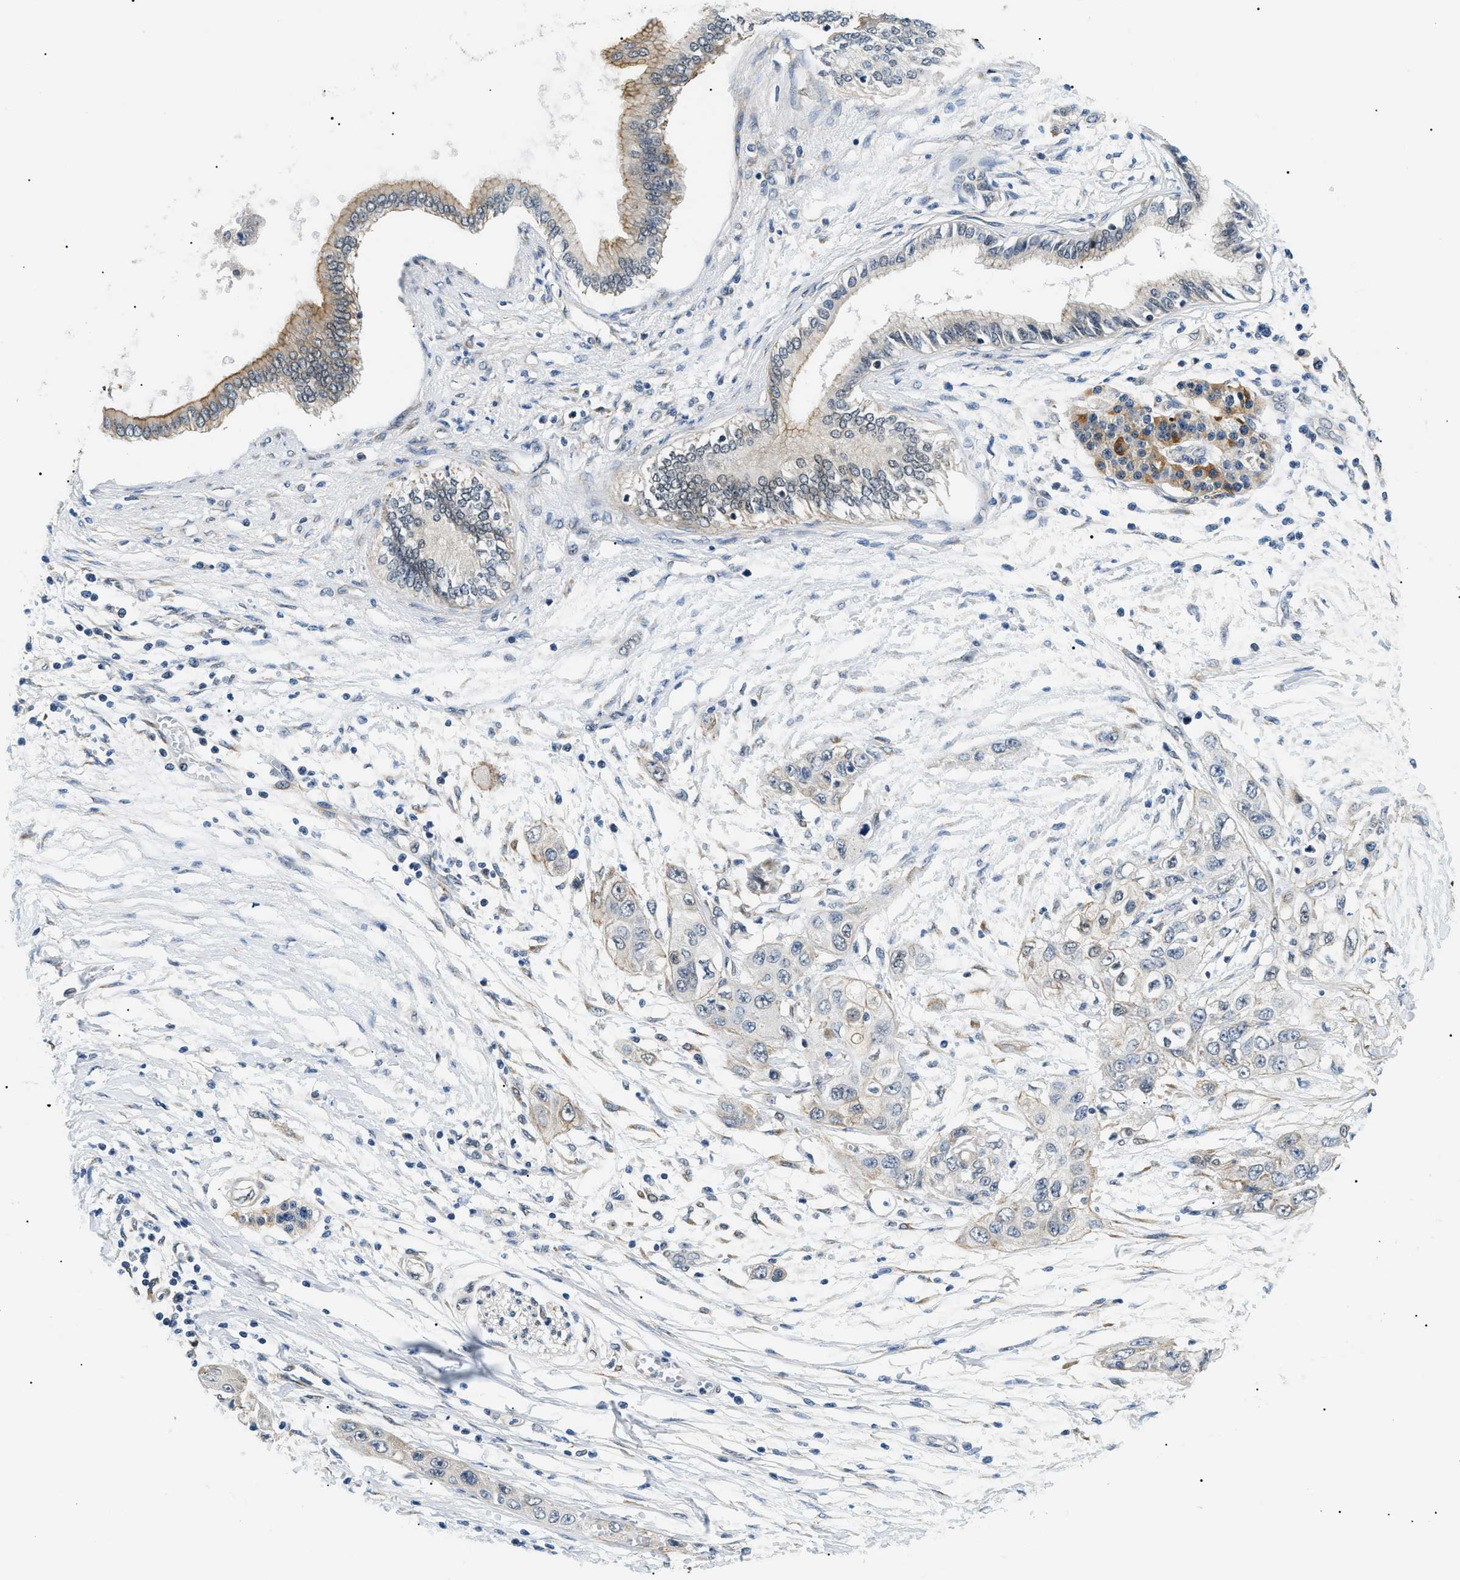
{"staining": {"intensity": "moderate", "quantity": "<25%", "location": "cytoplasmic/membranous"}, "tissue": "pancreatic cancer", "cell_type": "Tumor cells", "image_type": "cancer", "snomed": [{"axis": "morphology", "description": "Adenocarcinoma, NOS"}, {"axis": "topography", "description": "Pancreas"}], "caption": "Pancreatic cancer (adenocarcinoma) stained for a protein displays moderate cytoplasmic/membranous positivity in tumor cells. (IHC, brightfield microscopy, high magnification).", "gene": "CWC25", "patient": {"sex": "female", "age": 70}}